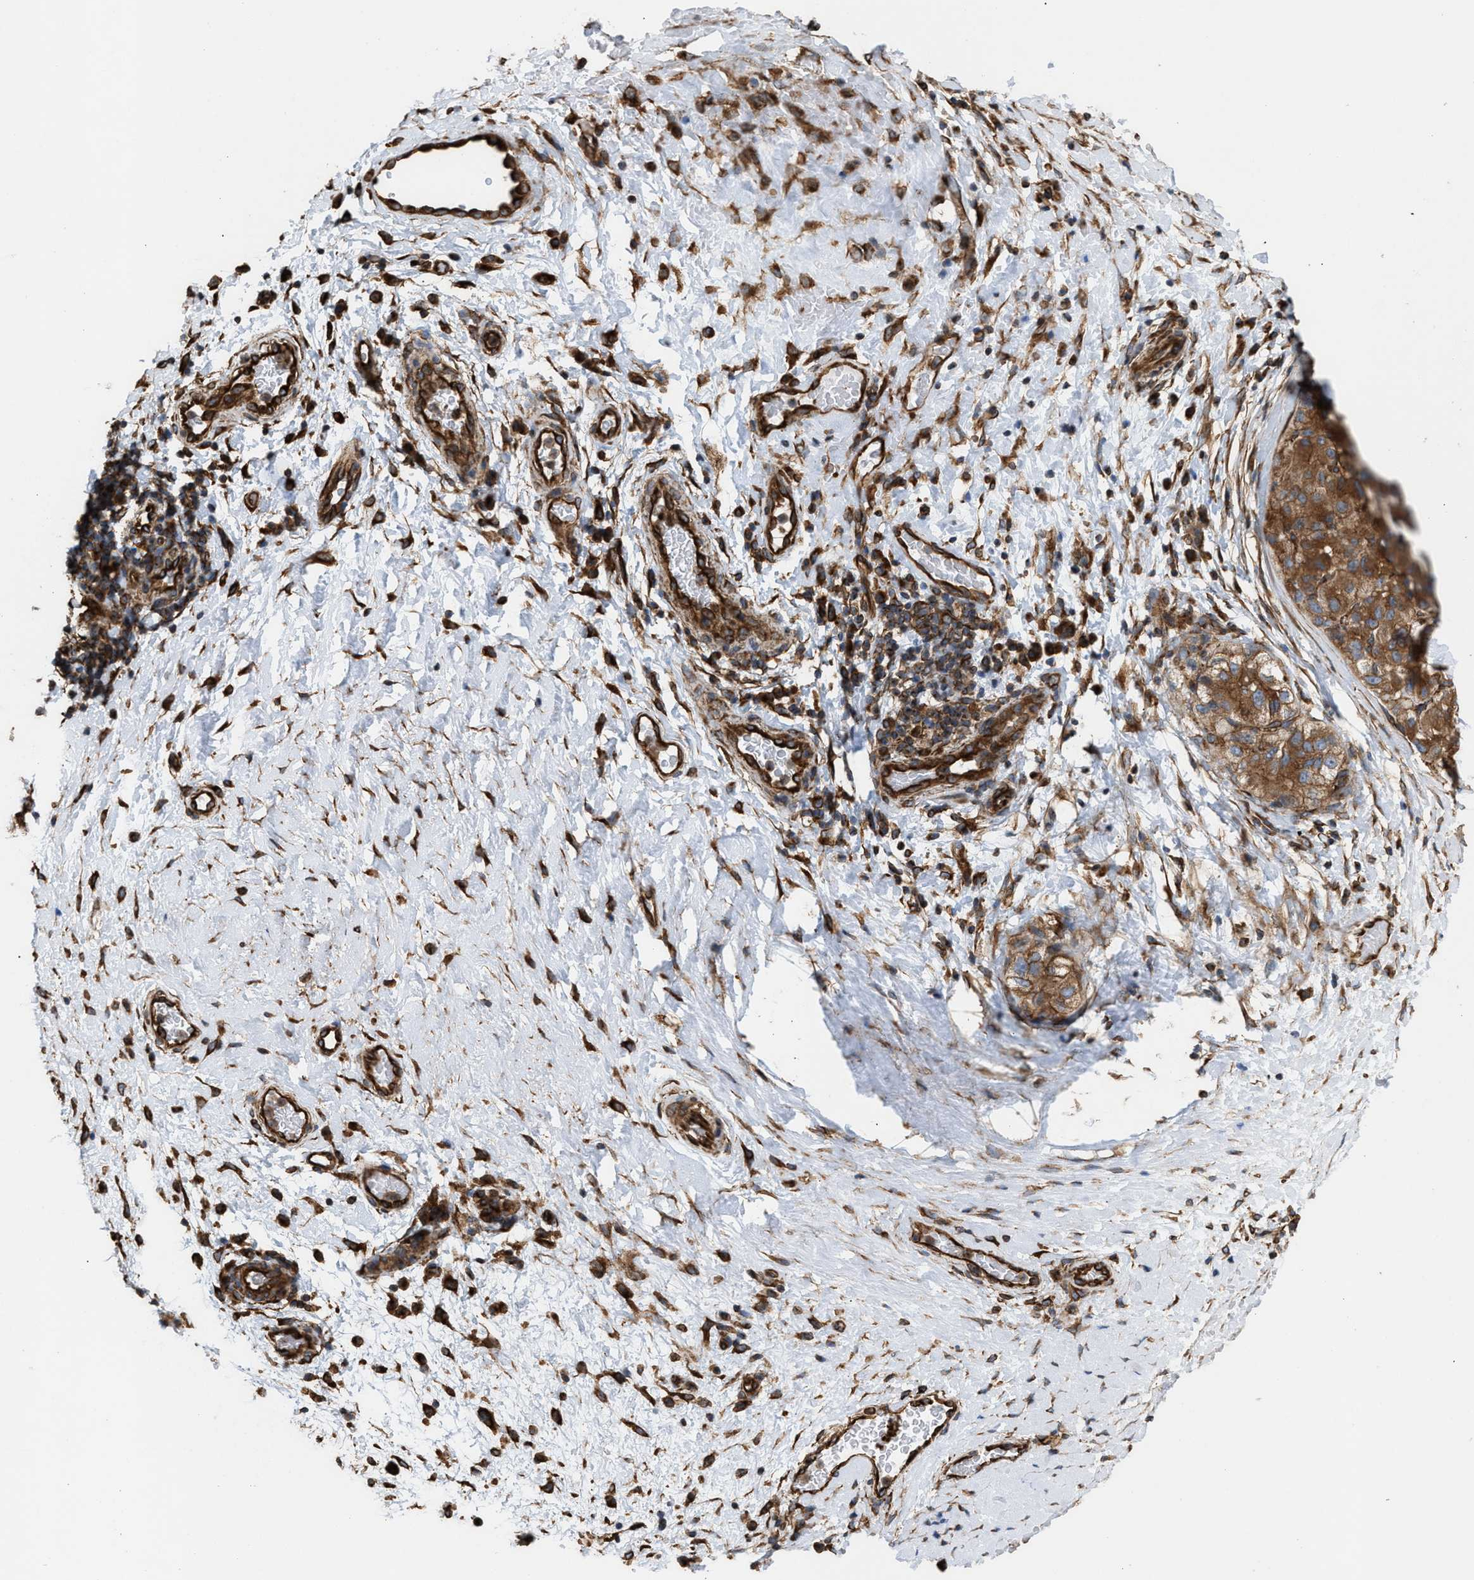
{"staining": {"intensity": "moderate", "quantity": ">75%", "location": "cytoplasmic/membranous"}, "tissue": "liver cancer", "cell_type": "Tumor cells", "image_type": "cancer", "snomed": [{"axis": "morphology", "description": "Carcinoma, Hepatocellular, NOS"}, {"axis": "topography", "description": "Liver"}], "caption": "DAB immunohistochemical staining of human liver cancer shows moderate cytoplasmic/membranous protein positivity in about >75% of tumor cells.", "gene": "EPS15L1", "patient": {"sex": "male", "age": 80}}